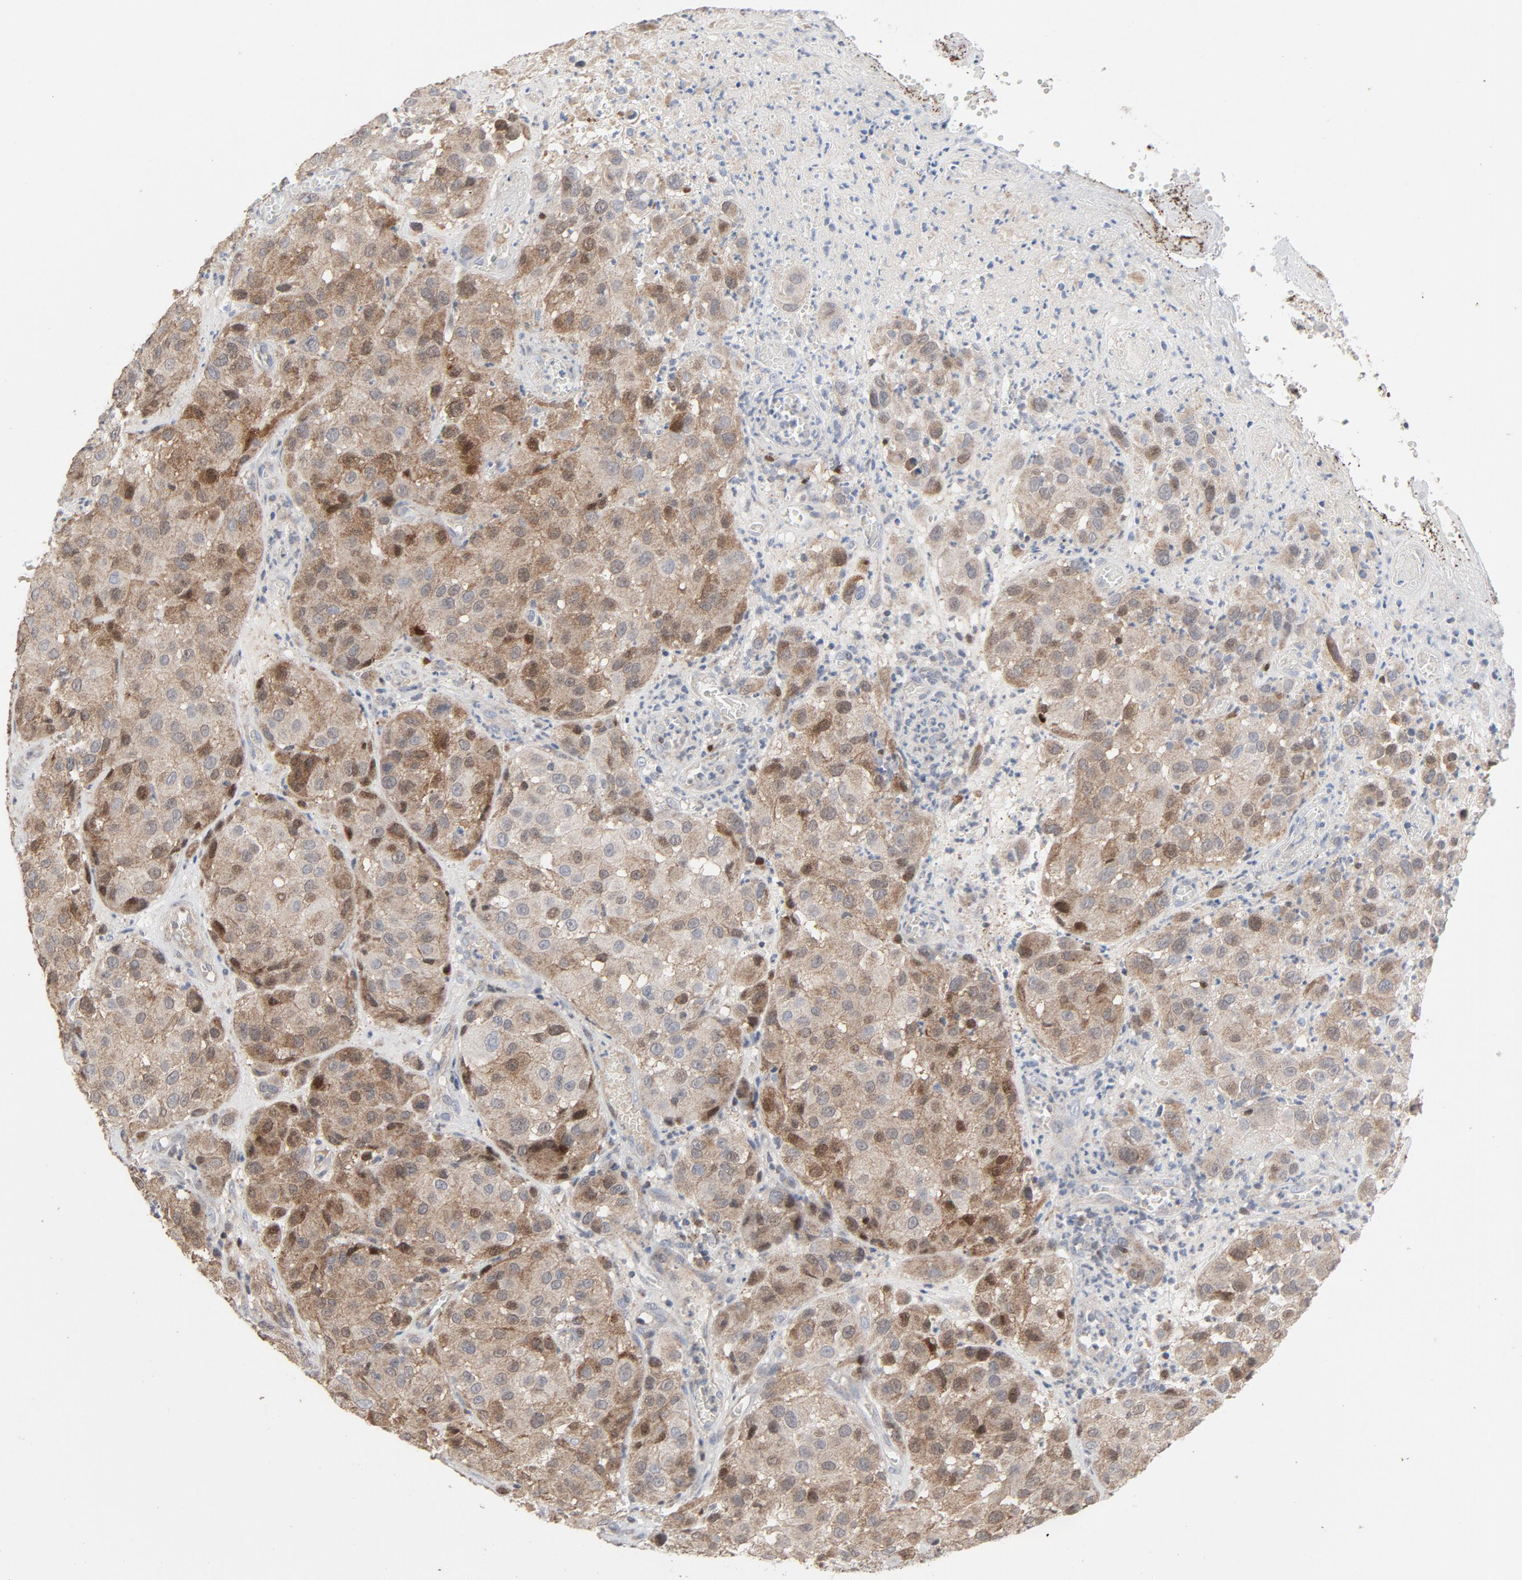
{"staining": {"intensity": "moderate", "quantity": "25%-75%", "location": "cytoplasmic/membranous,nuclear"}, "tissue": "melanoma", "cell_type": "Tumor cells", "image_type": "cancer", "snomed": [{"axis": "morphology", "description": "Malignant melanoma, NOS"}, {"axis": "topography", "description": "Skin"}], "caption": "High-power microscopy captured an immunohistochemistry (IHC) image of malignant melanoma, revealing moderate cytoplasmic/membranous and nuclear staining in approximately 25%-75% of tumor cells. The protein of interest is stained brown, and the nuclei are stained in blue (DAB IHC with brightfield microscopy, high magnification).", "gene": "CDK6", "patient": {"sex": "female", "age": 21}}